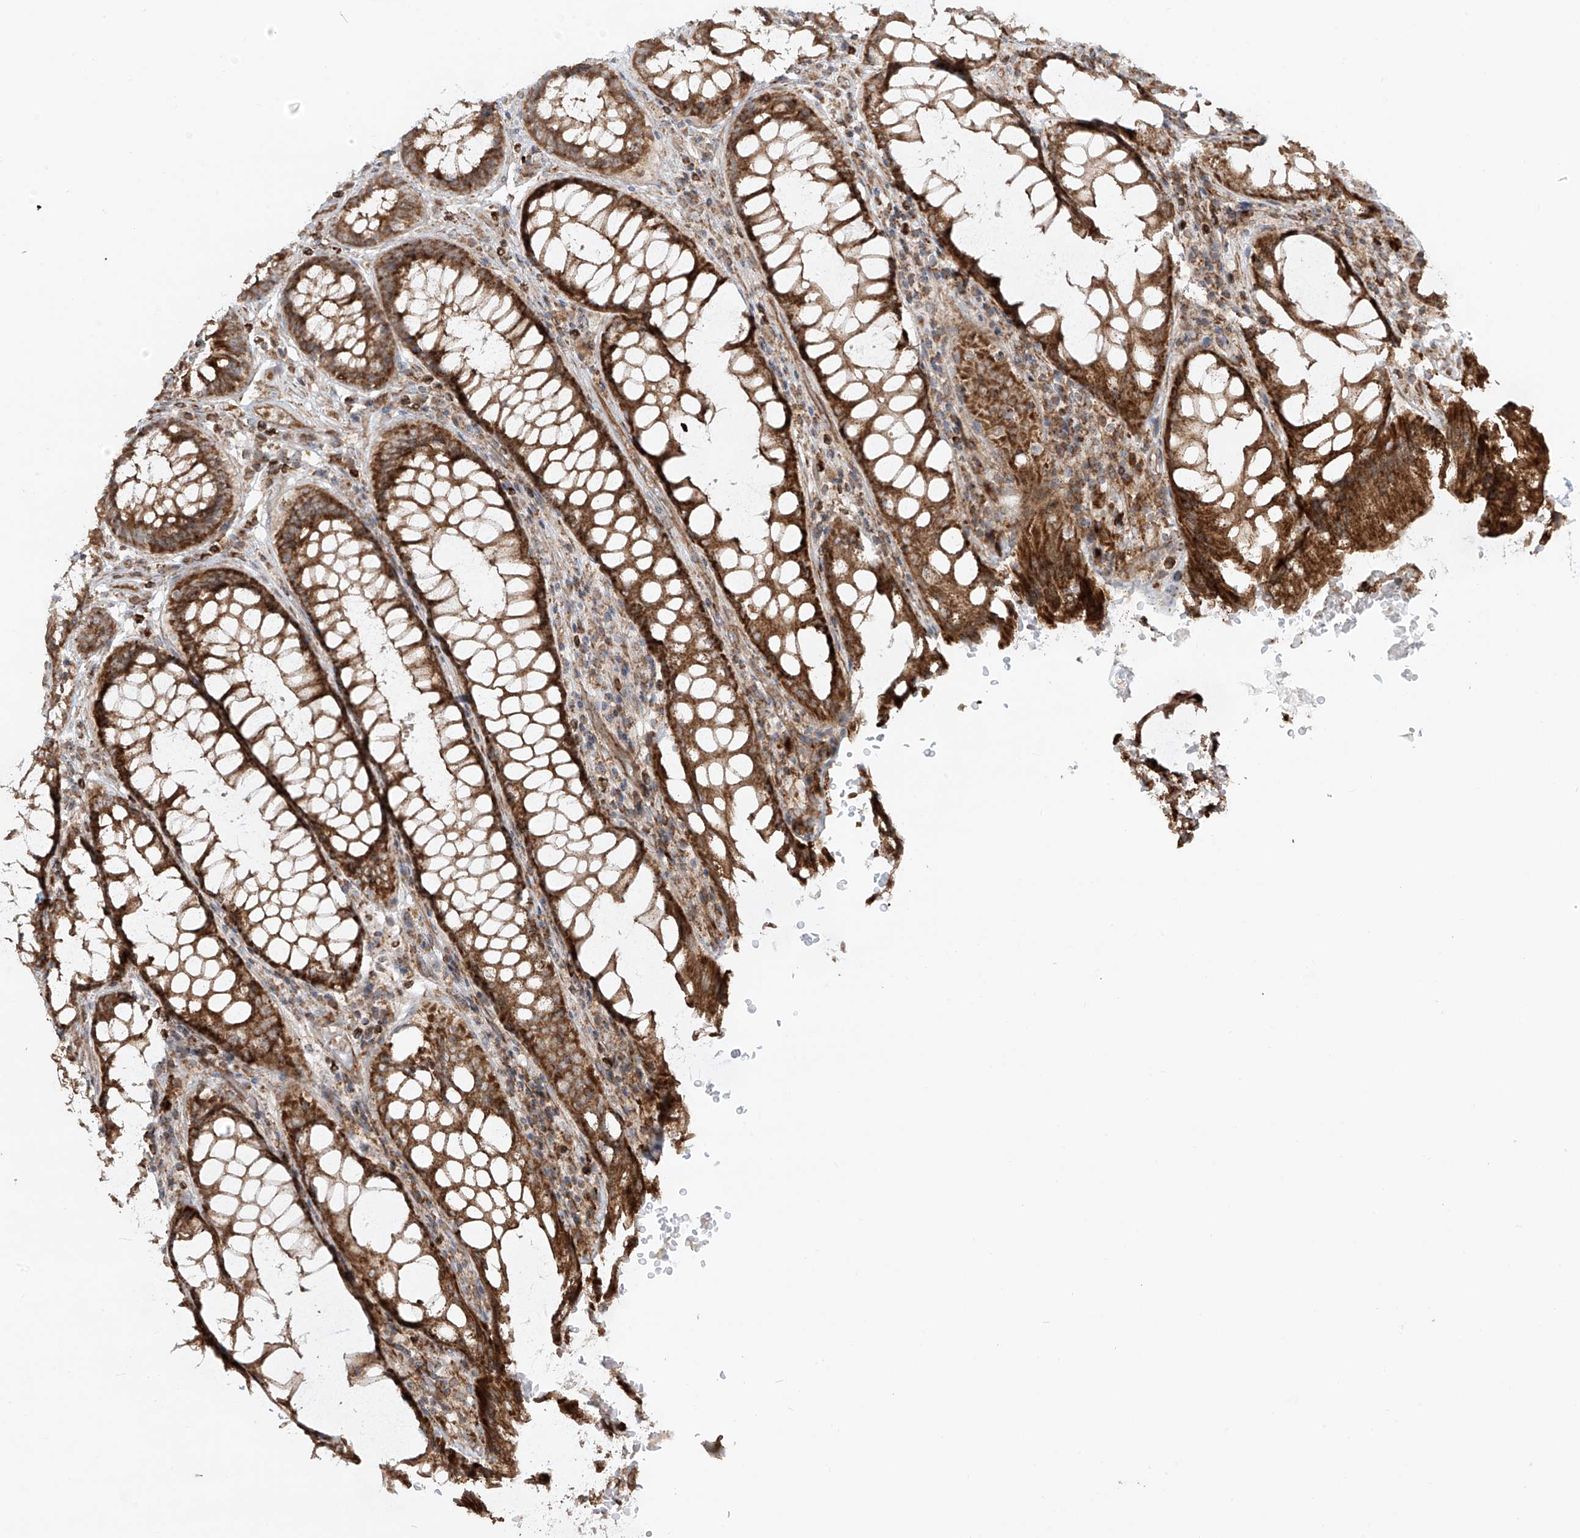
{"staining": {"intensity": "strong", "quantity": ">75%", "location": "cytoplasmic/membranous"}, "tissue": "rectum", "cell_type": "Glandular cells", "image_type": "normal", "snomed": [{"axis": "morphology", "description": "Normal tissue, NOS"}, {"axis": "topography", "description": "Rectum"}], "caption": "IHC image of normal rectum stained for a protein (brown), which demonstrates high levels of strong cytoplasmic/membranous staining in about >75% of glandular cells.", "gene": "EIF5B", "patient": {"sex": "male", "age": 64}}